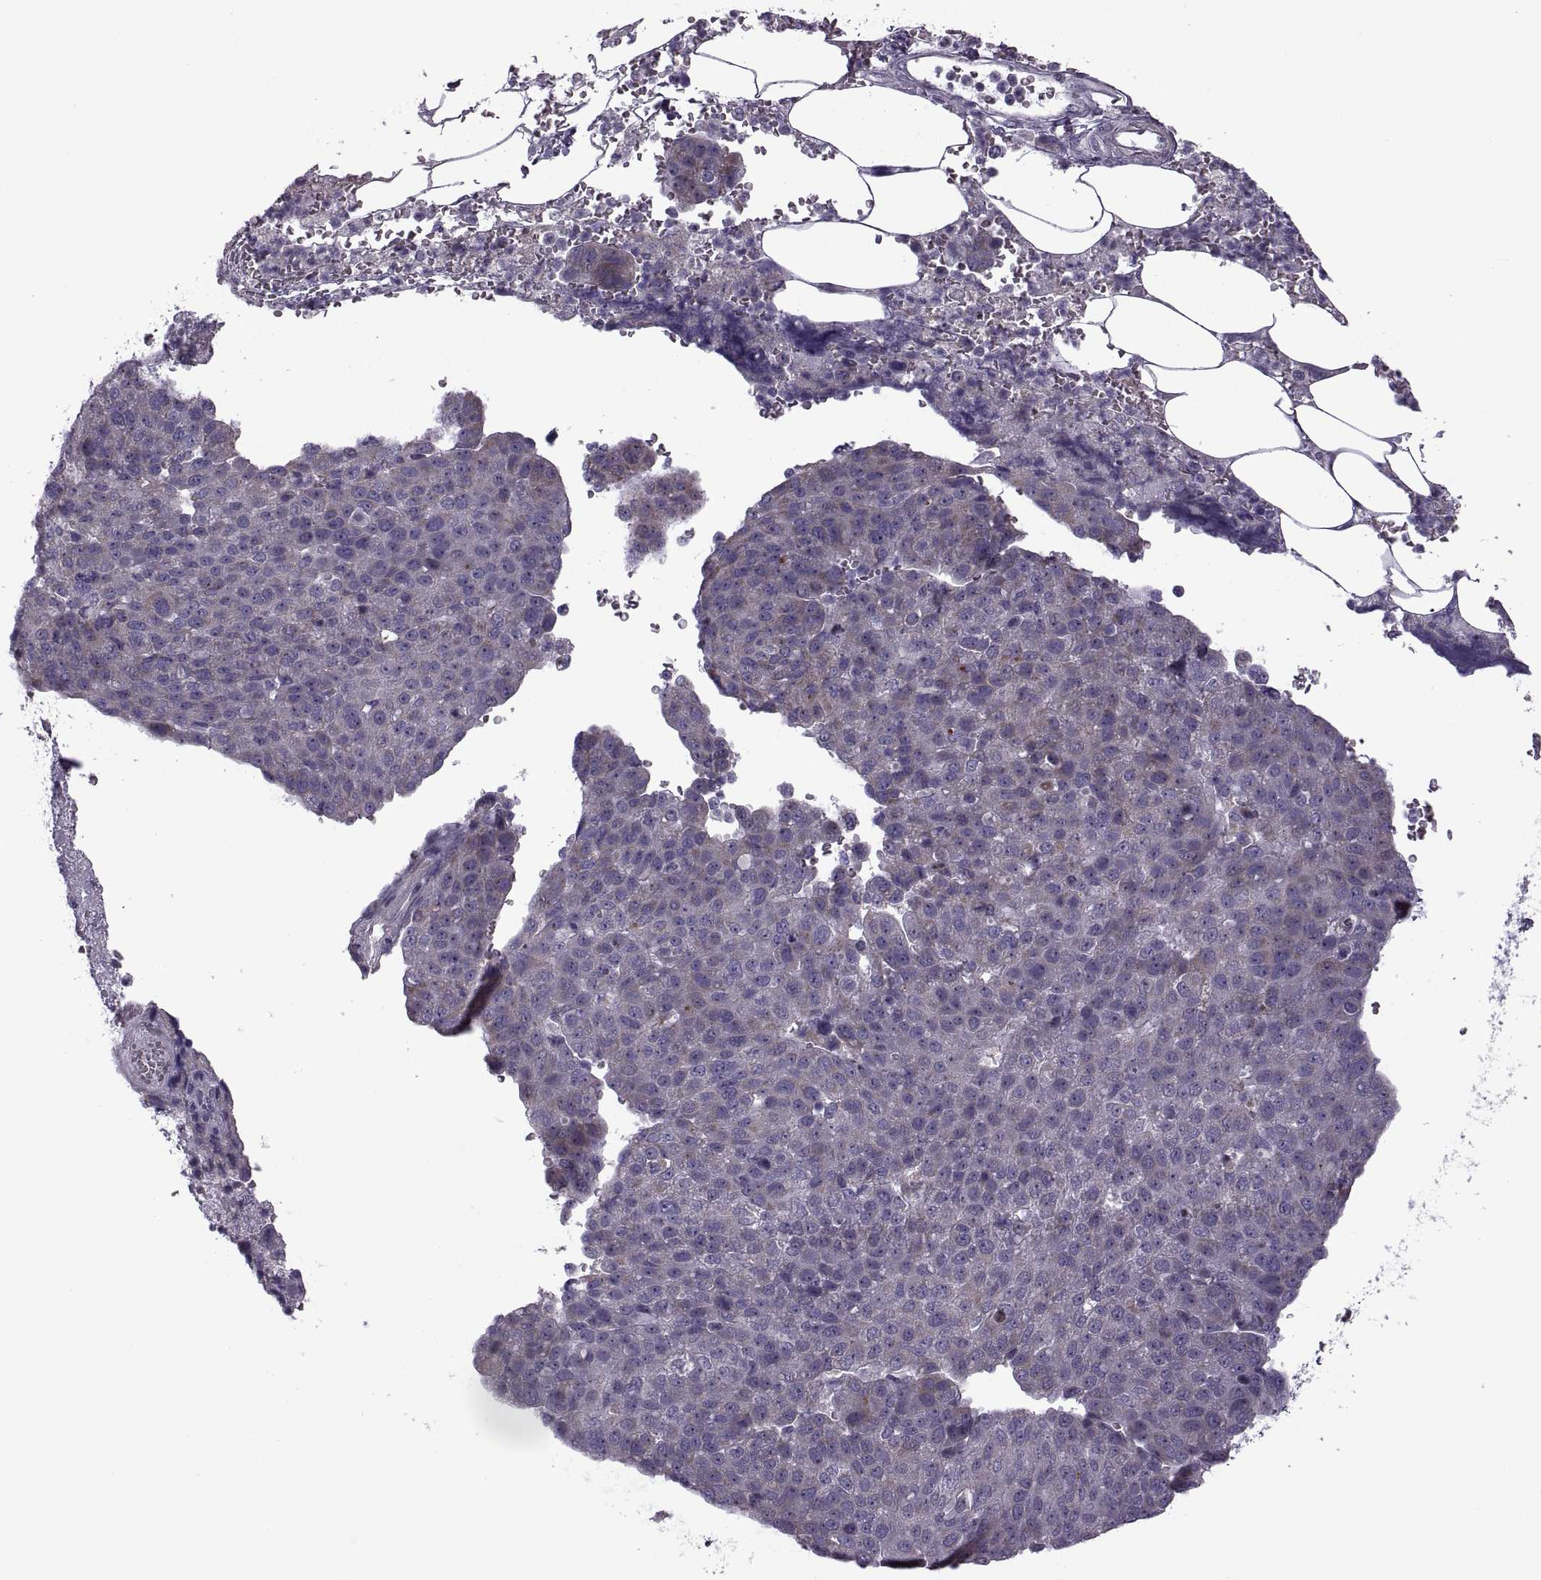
{"staining": {"intensity": "negative", "quantity": "none", "location": "none"}, "tissue": "pancreatic cancer", "cell_type": "Tumor cells", "image_type": "cancer", "snomed": [{"axis": "morphology", "description": "Adenocarcinoma, NOS"}, {"axis": "topography", "description": "Pancreas"}], "caption": "There is no significant staining in tumor cells of pancreatic adenocarcinoma. (DAB (3,3'-diaminobenzidine) immunohistochemistry, high magnification).", "gene": "RIPK4", "patient": {"sex": "female", "age": 61}}